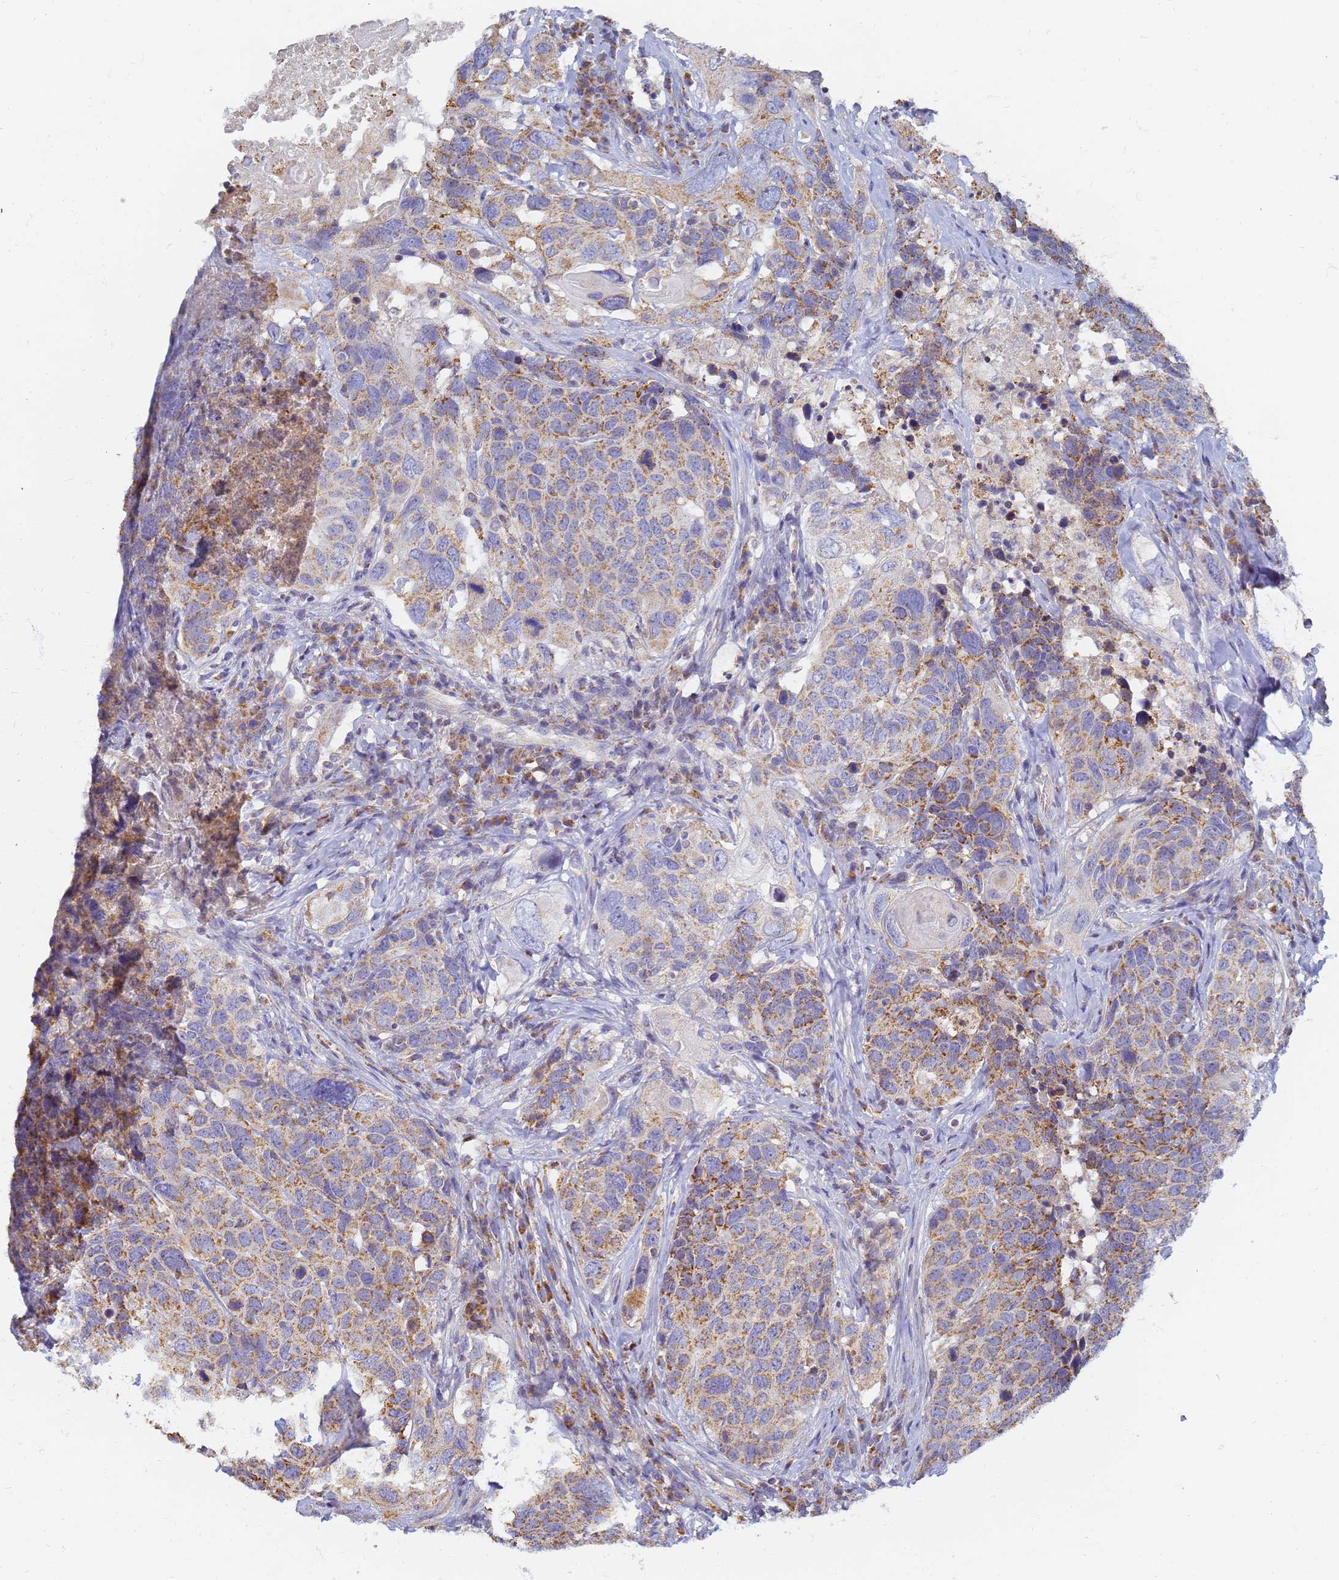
{"staining": {"intensity": "moderate", "quantity": ">75%", "location": "cytoplasmic/membranous"}, "tissue": "head and neck cancer", "cell_type": "Tumor cells", "image_type": "cancer", "snomed": [{"axis": "morphology", "description": "Squamous cell carcinoma, NOS"}, {"axis": "topography", "description": "Head-Neck"}], "caption": "This image displays IHC staining of head and neck cancer, with medium moderate cytoplasmic/membranous staining in about >75% of tumor cells.", "gene": "UTP23", "patient": {"sex": "male", "age": 66}}